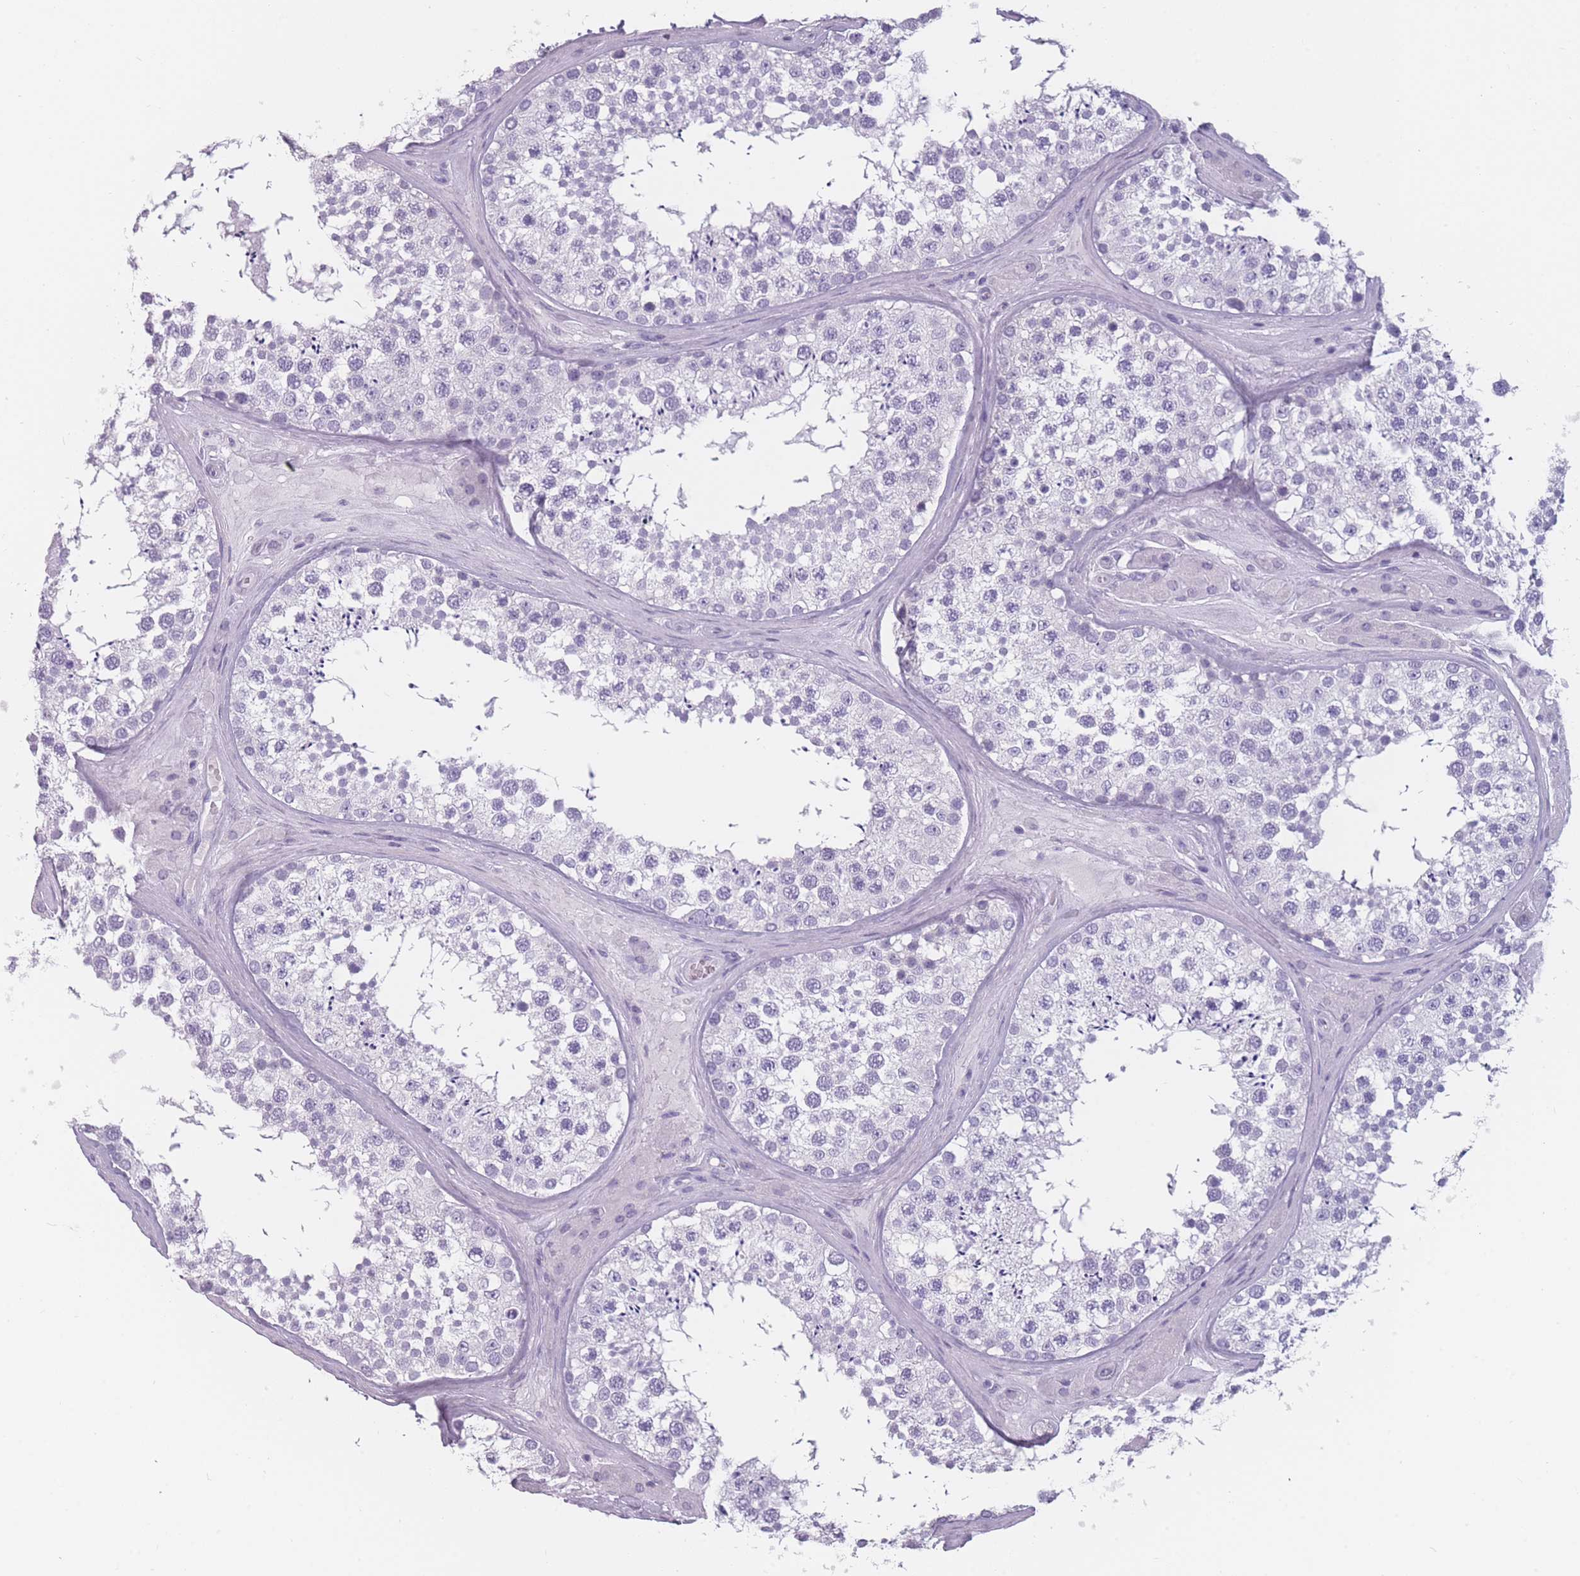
{"staining": {"intensity": "negative", "quantity": "none", "location": "none"}, "tissue": "testis", "cell_type": "Cells in seminiferous ducts", "image_type": "normal", "snomed": [{"axis": "morphology", "description": "Normal tissue, NOS"}, {"axis": "topography", "description": "Testis"}], "caption": "Immunohistochemistry (IHC) photomicrograph of unremarkable testis: human testis stained with DAB shows no significant protein positivity in cells in seminiferous ducts.", "gene": "PPFIA3", "patient": {"sex": "male", "age": 46}}